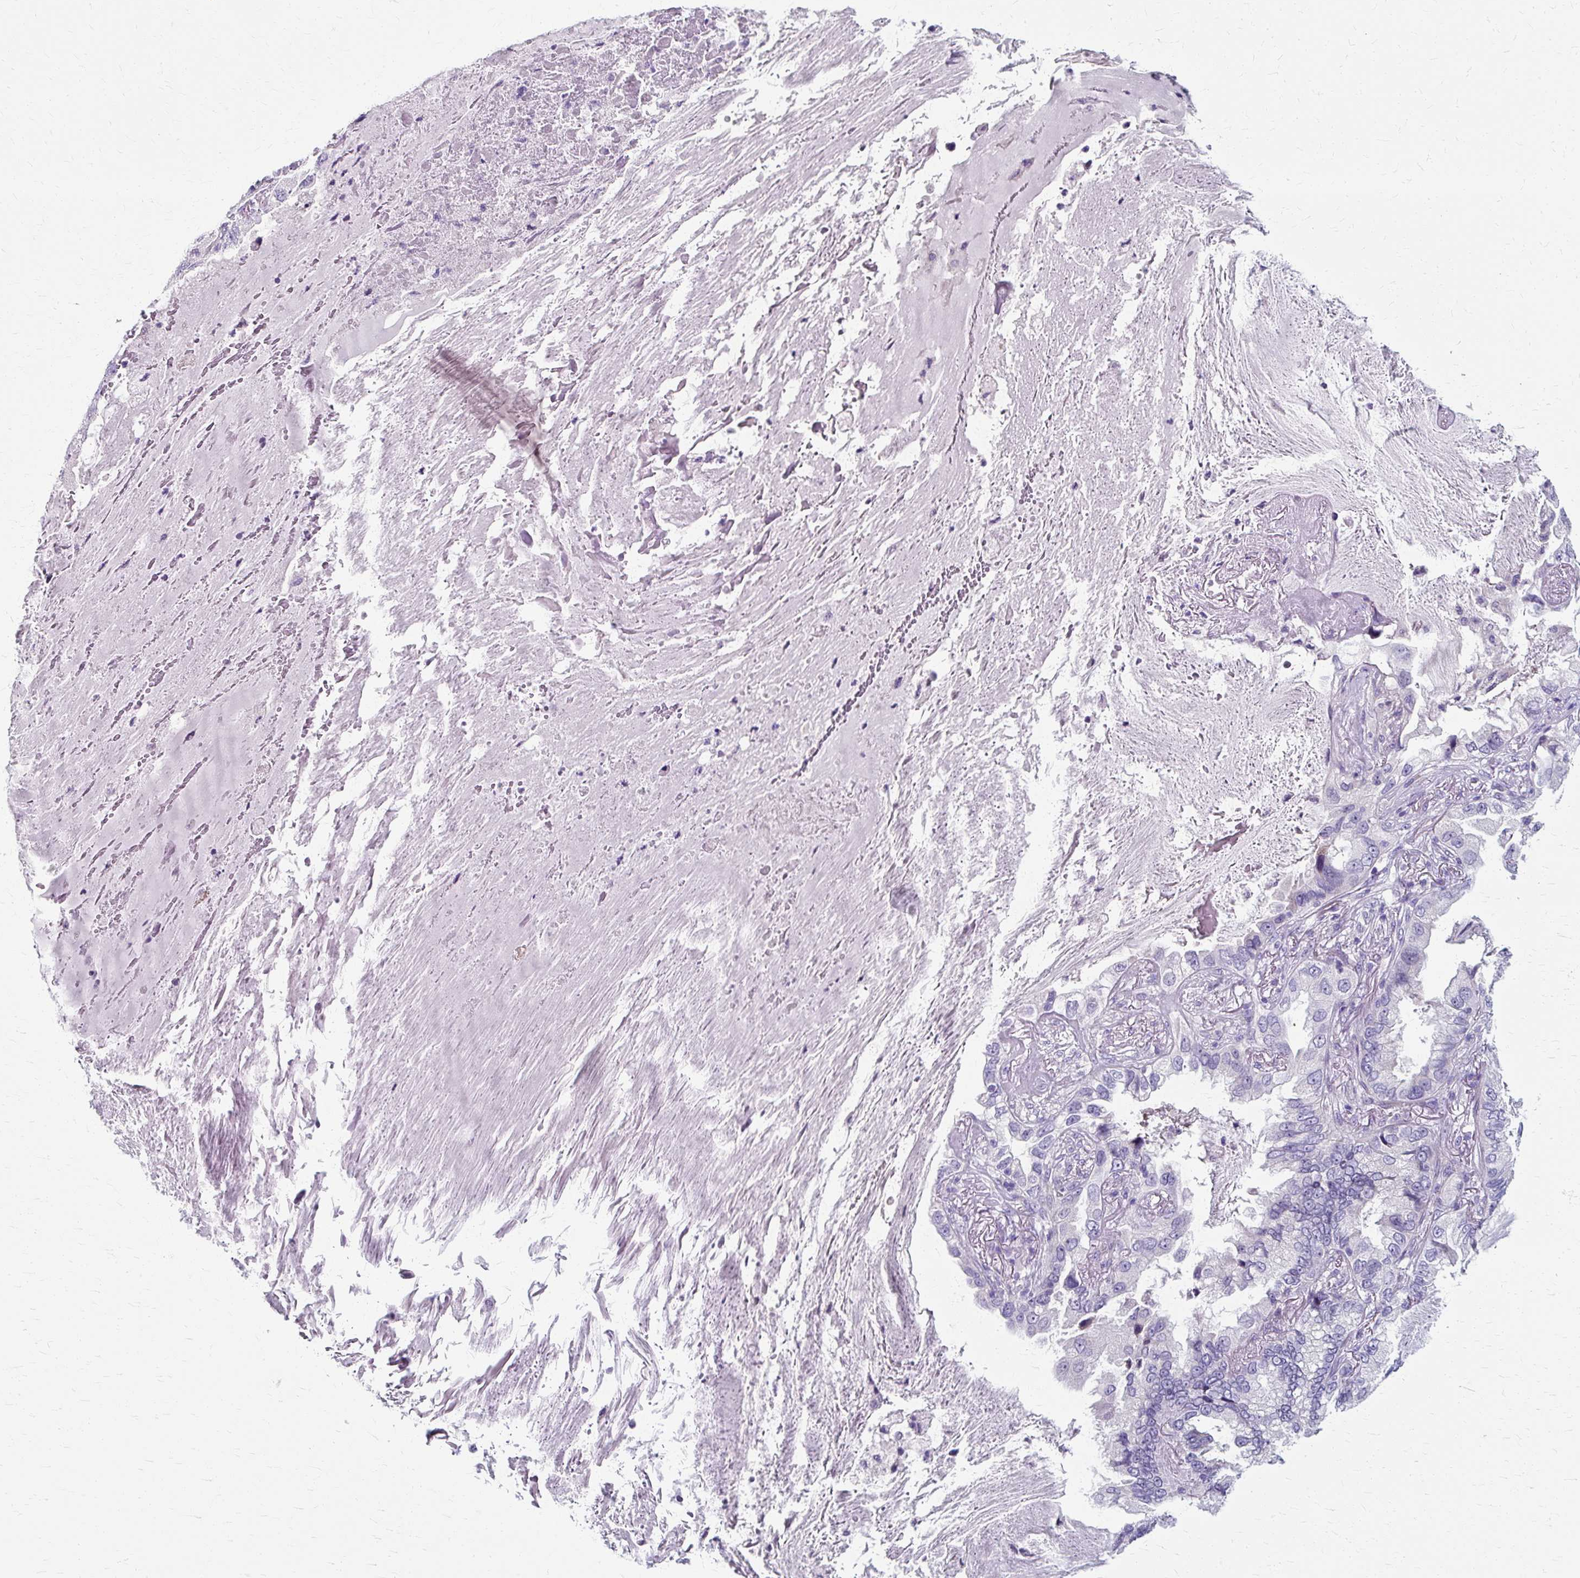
{"staining": {"intensity": "negative", "quantity": "none", "location": "none"}, "tissue": "lung cancer", "cell_type": "Tumor cells", "image_type": "cancer", "snomed": [{"axis": "morphology", "description": "Adenocarcinoma, NOS"}, {"axis": "topography", "description": "Lung"}], "caption": "A micrograph of lung cancer (adenocarcinoma) stained for a protein shows no brown staining in tumor cells.", "gene": "ZNF555", "patient": {"sex": "female", "age": 69}}